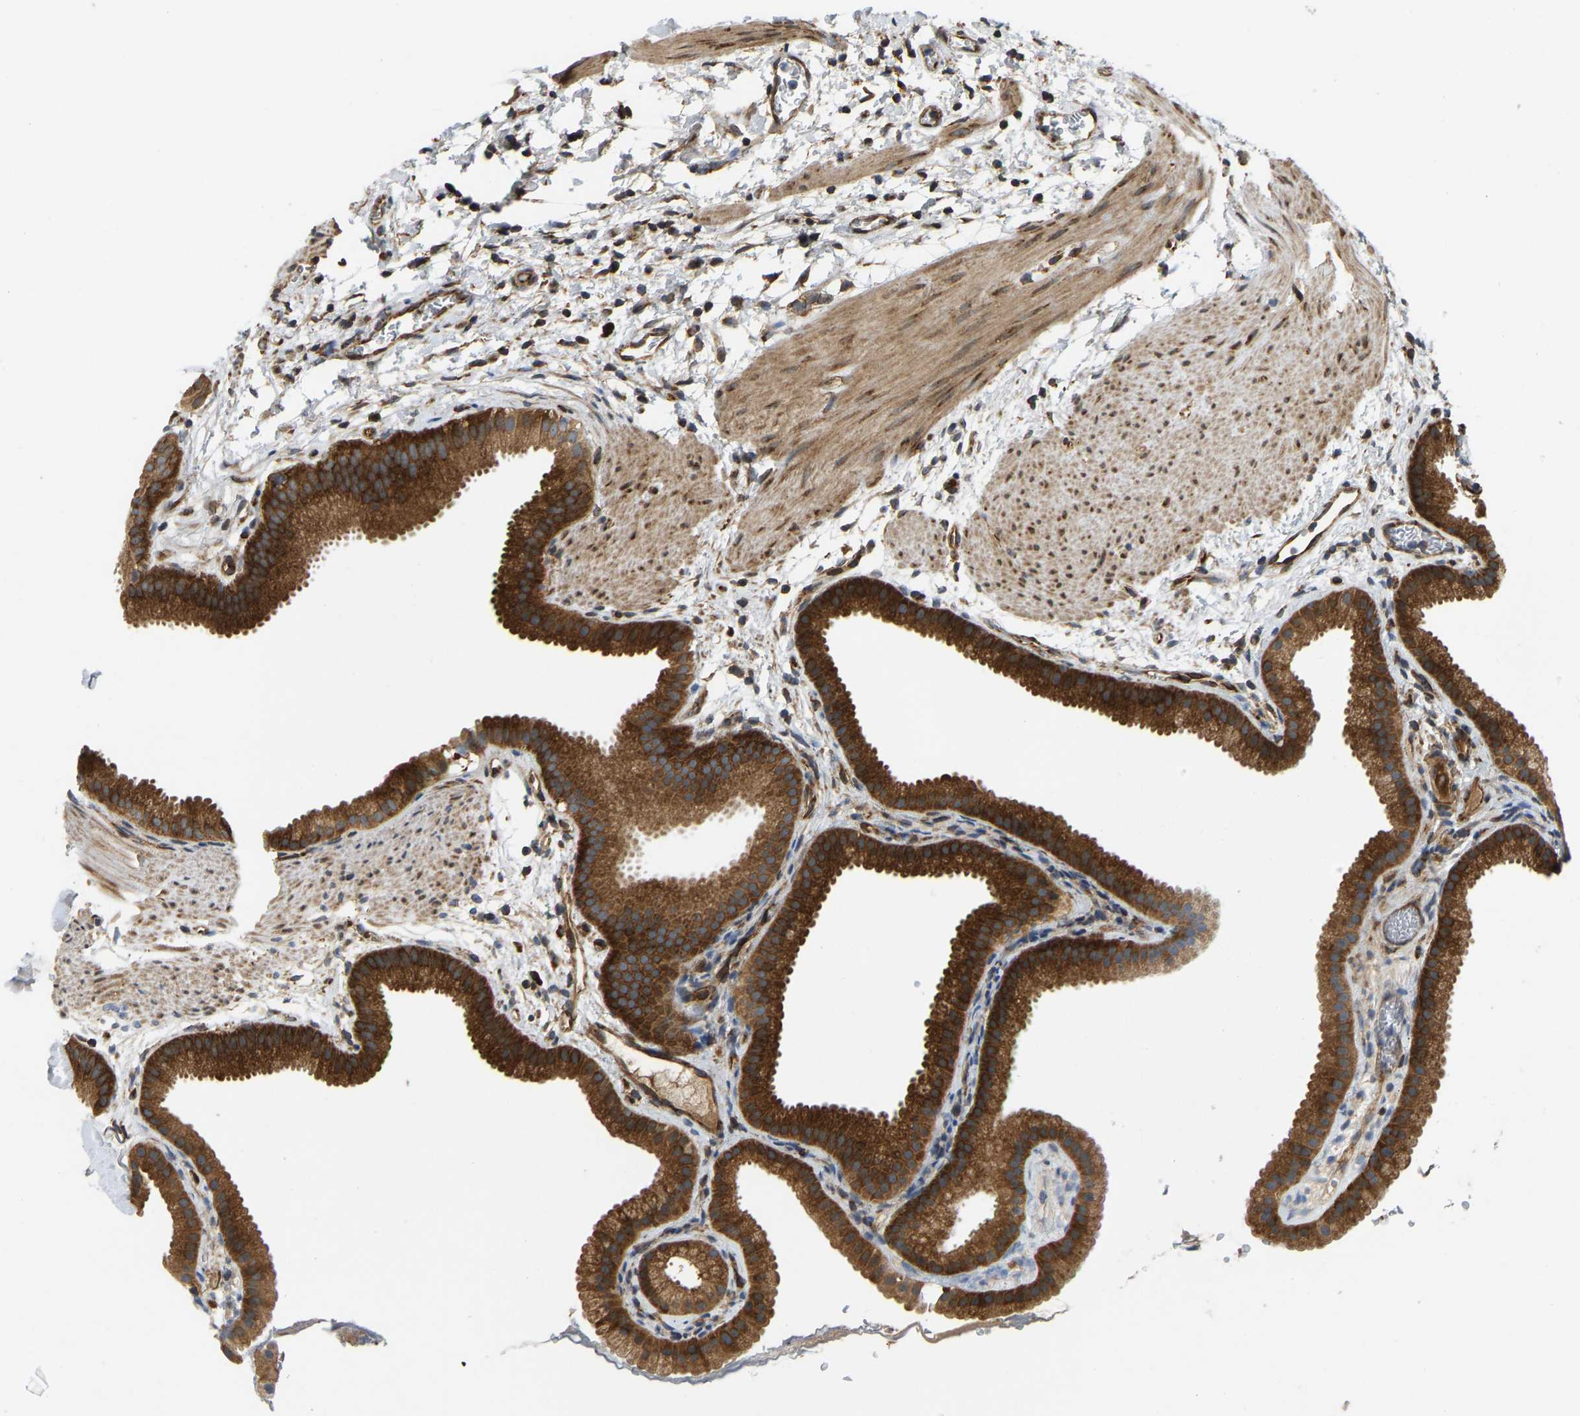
{"staining": {"intensity": "strong", "quantity": ">75%", "location": "cytoplasmic/membranous"}, "tissue": "gallbladder", "cell_type": "Glandular cells", "image_type": "normal", "snomed": [{"axis": "morphology", "description": "Normal tissue, NOS"}, {"axis": "topography", "description": "Gallbladder"}], "caption": "Glandular cells demonstrate strong cytoplasmic/membranous expression in approximately >75% of cells in benign gallbladder.", "gene": "RASGRF2", "patient": {"sex": "female", "age": 64}}